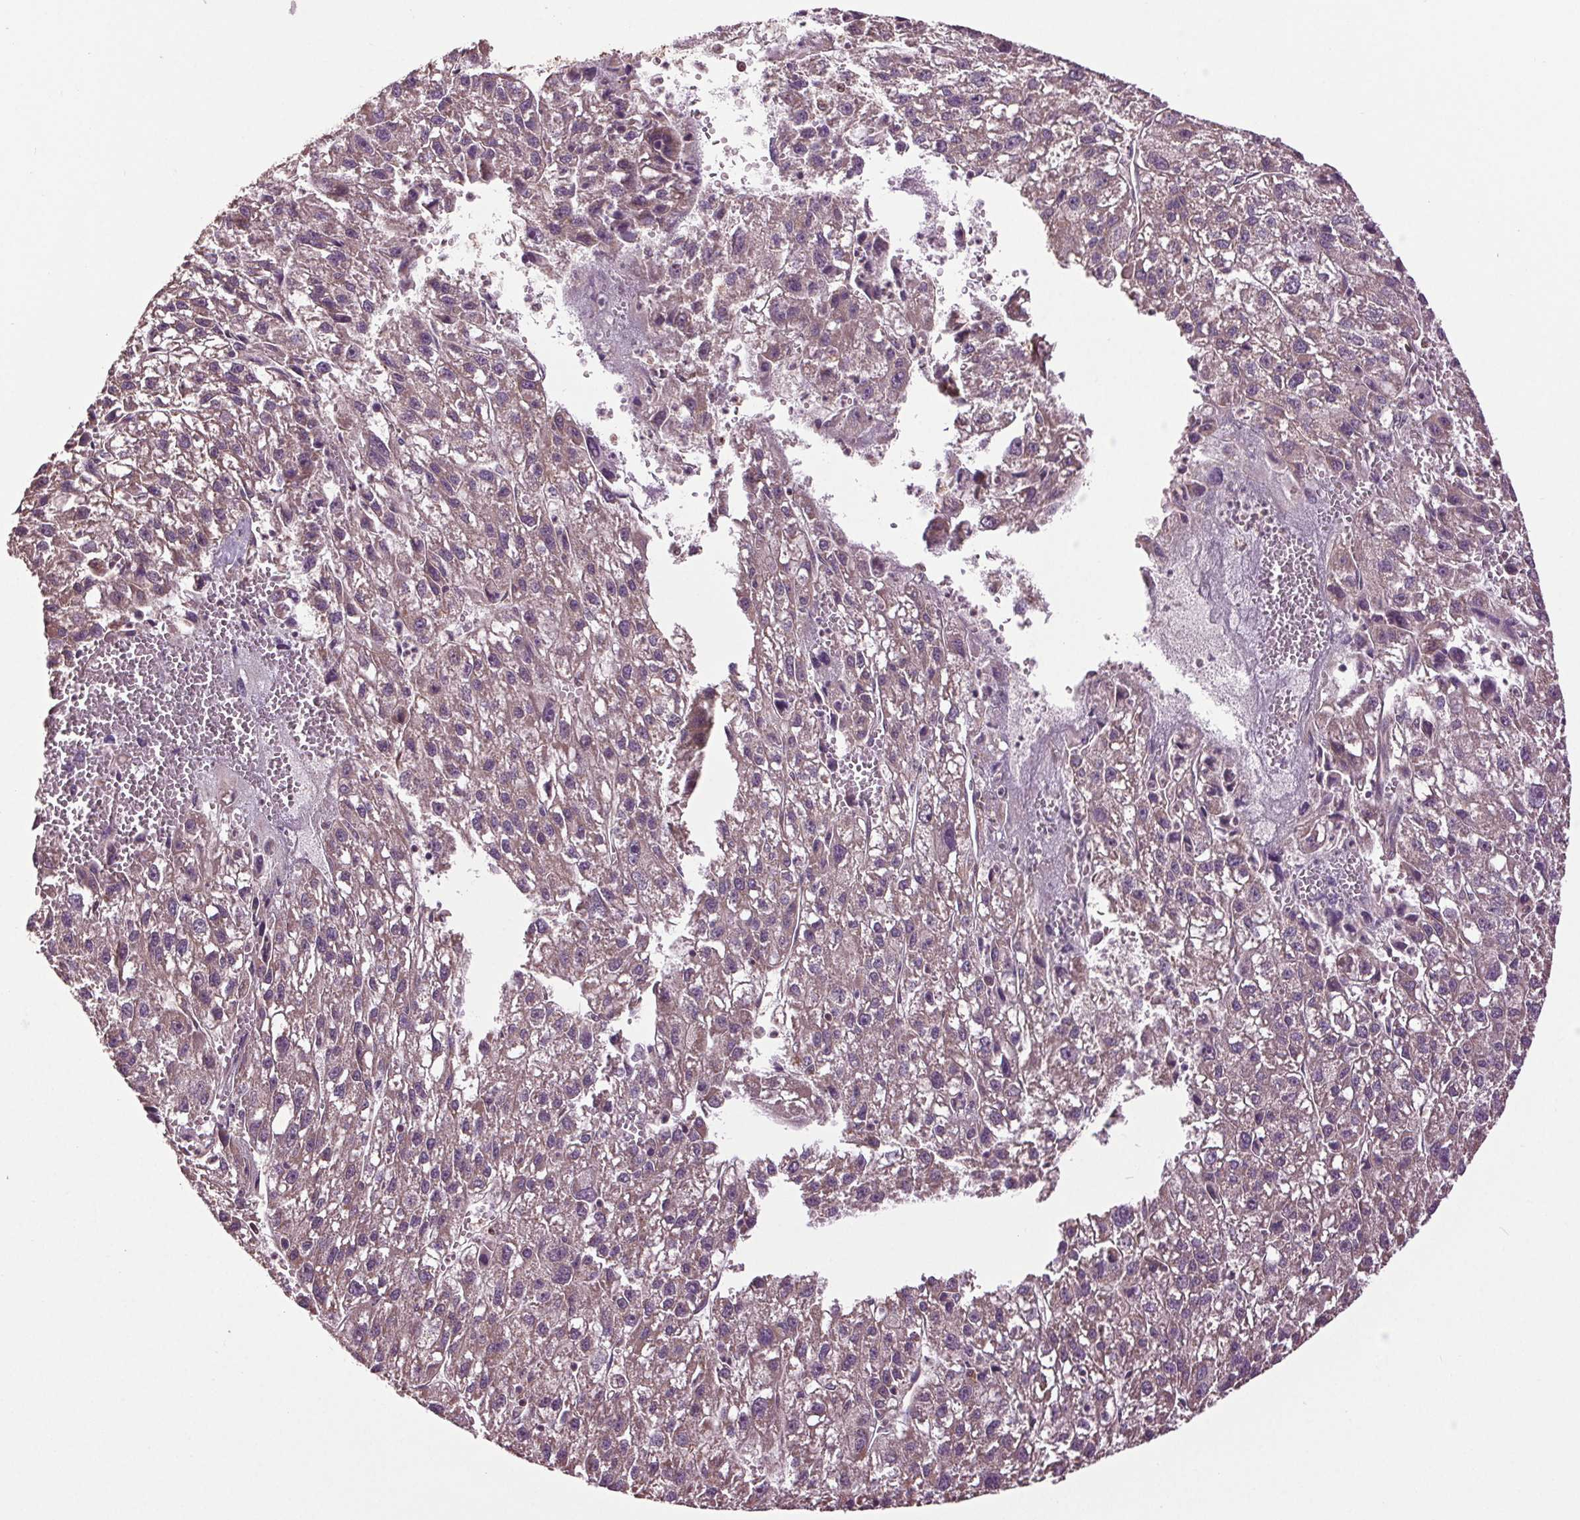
{"staining": {"intensity": "weak", "quantity": "<25%", "location": "cytoplasmic/membranous"}, "tissue": "liver cancer", "cell_type": "Tumor cells", "image_type": "cancer", "snomed": [{"axis": "morphology", "description": "Carcinoma, Hepatocellular, NOS"}, {"axis": "topography", "description": "Liver"}], "caption": "A high-resolution photomicrograph shows IHC staining of liver hepatocellular carcinoma, which exhibits no significant staining in tumor cells.", "gene": "RNPEP", "patient": {"sex": "female", "age": 70}}